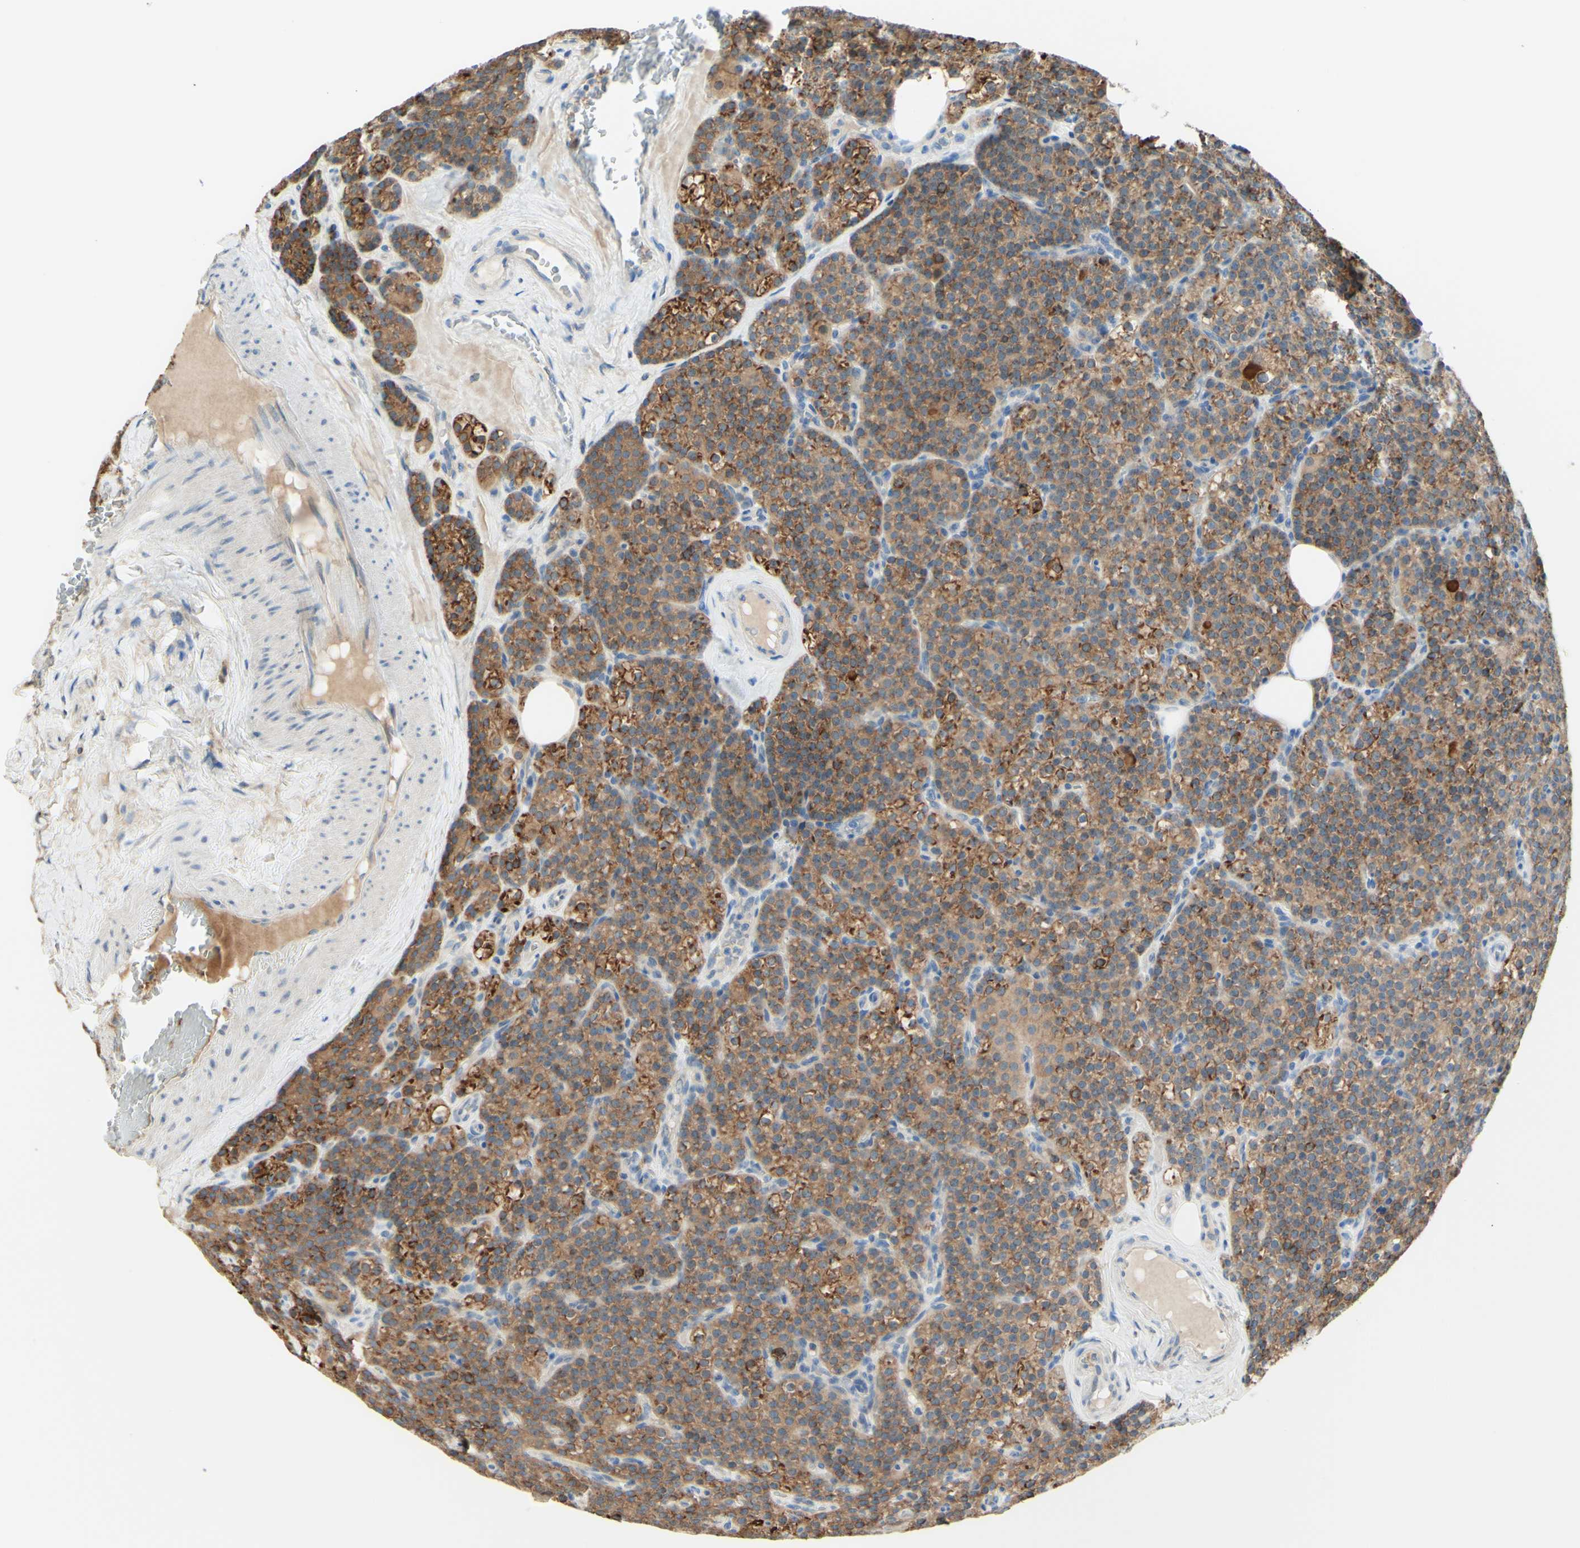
{"staining": {"intensity": "moderate", "quantity": ">75%", "location": "cytoplasmic/membranous"}, "tissue": "parathyroid gland", "cell_type": "Glandular cells", "image_type": "normal", "snomed": [{"axis": "morphology", "description": "Normal tissue, NOS"}, {"axis": "topography", "description": "Parathyroid gland"}], "caption": "IHC (DAB (3,3'-diaminobenzidine)) staining of normal parathyroid gland reveals moderate cytoplasmic/membranous protein positivity in approximately >75% of glandular cells. (DAB IHC with brightfield microscopy, high magnification).", "gene": "MTM1", "patient": {"sex": "female", "age": 57}}